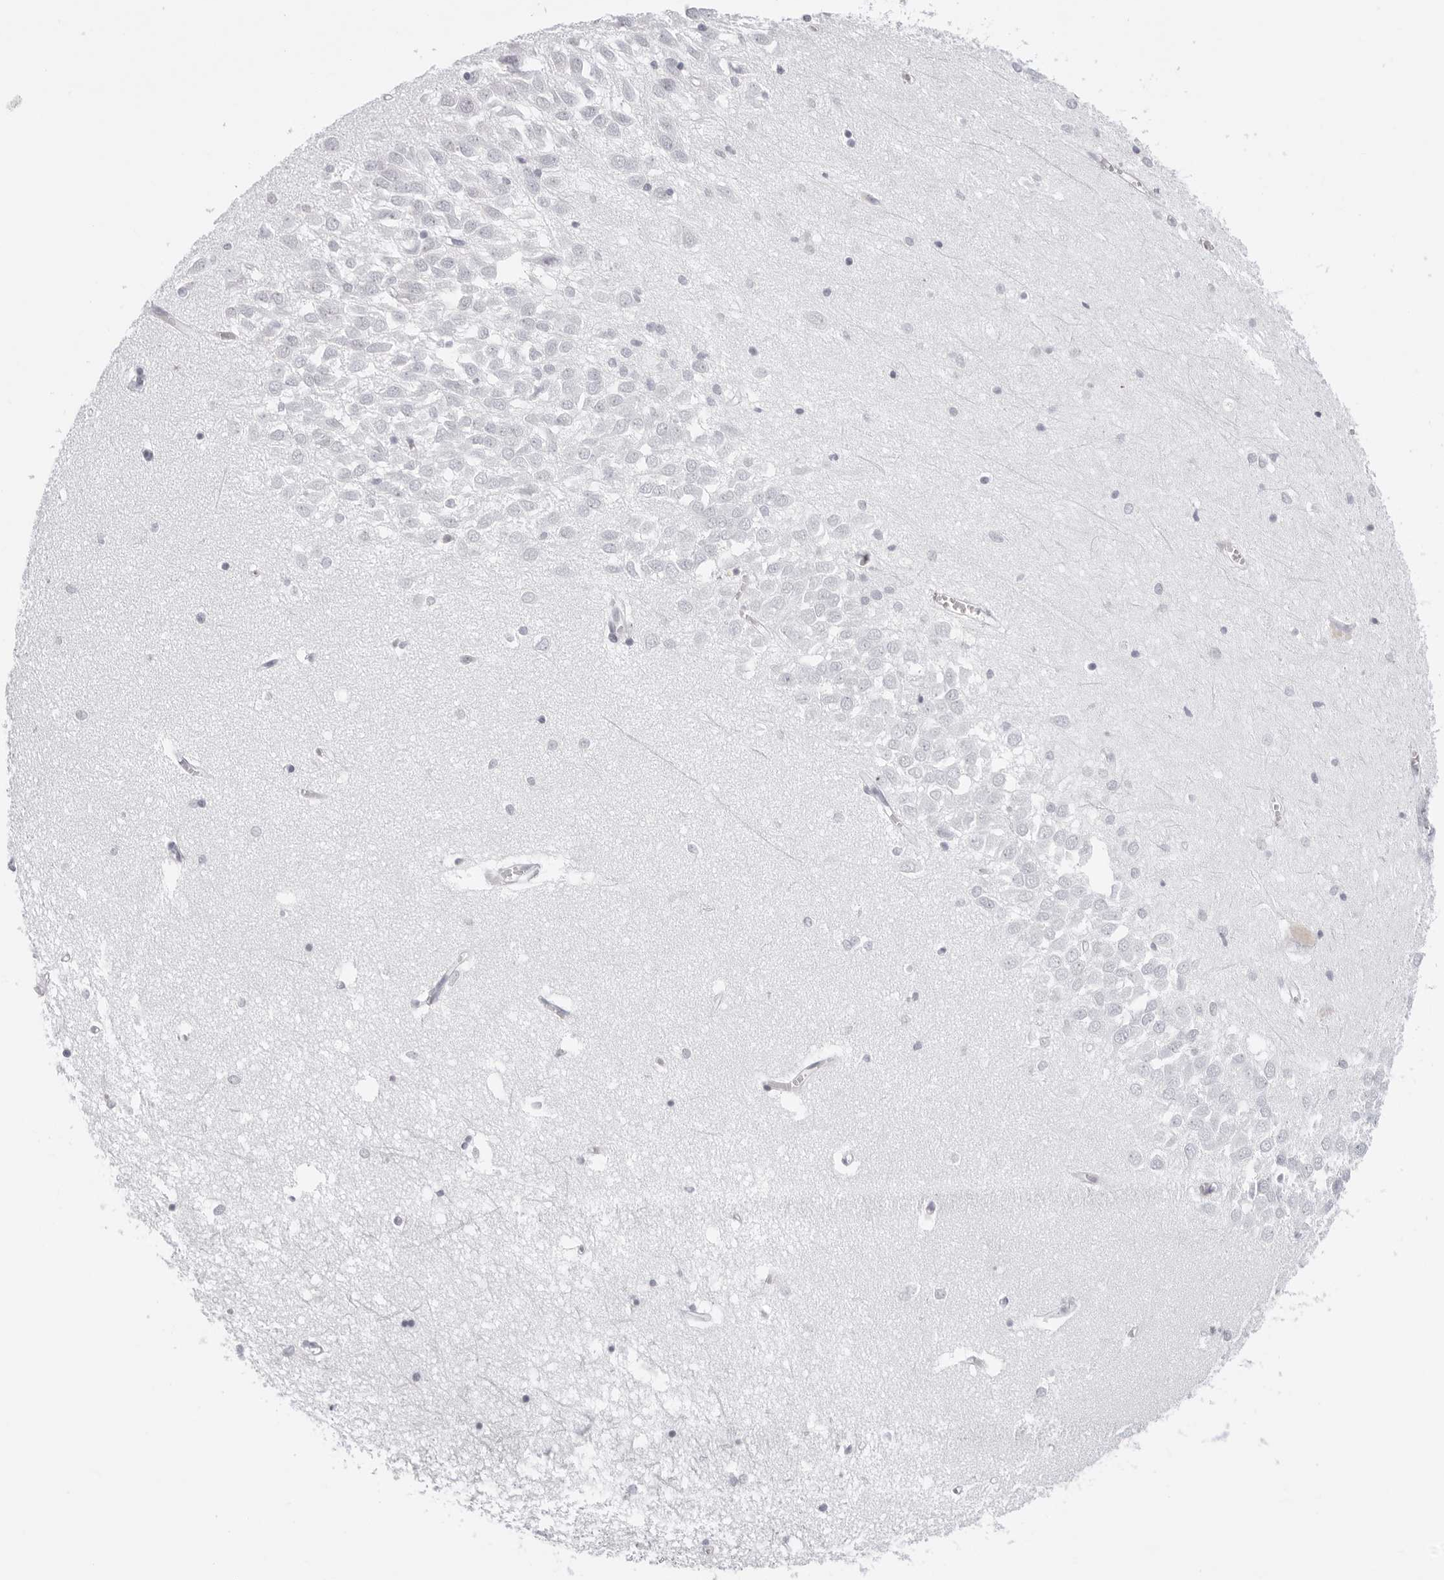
{"staining": {"intensity": "negative", "quantity": "none", "location": "none"}, "tissue": "hippocampus", "cell_type": "Glial cells", "image_type": "normal", "snomed": [{"axis": "morphology", "description": "Normal tissue, NOS"}, {"axis": "topography", "description": "Hippocampus"}], "caption": "A high-resolution image shows IHC staining of normal hippocampus, which reveals no significant staining in glial cells. (Immunohistochemistry, brightfield microscopy, high magnification).", "gene": "AGMAT", "patient": {"sex": "male", "age": 70}}